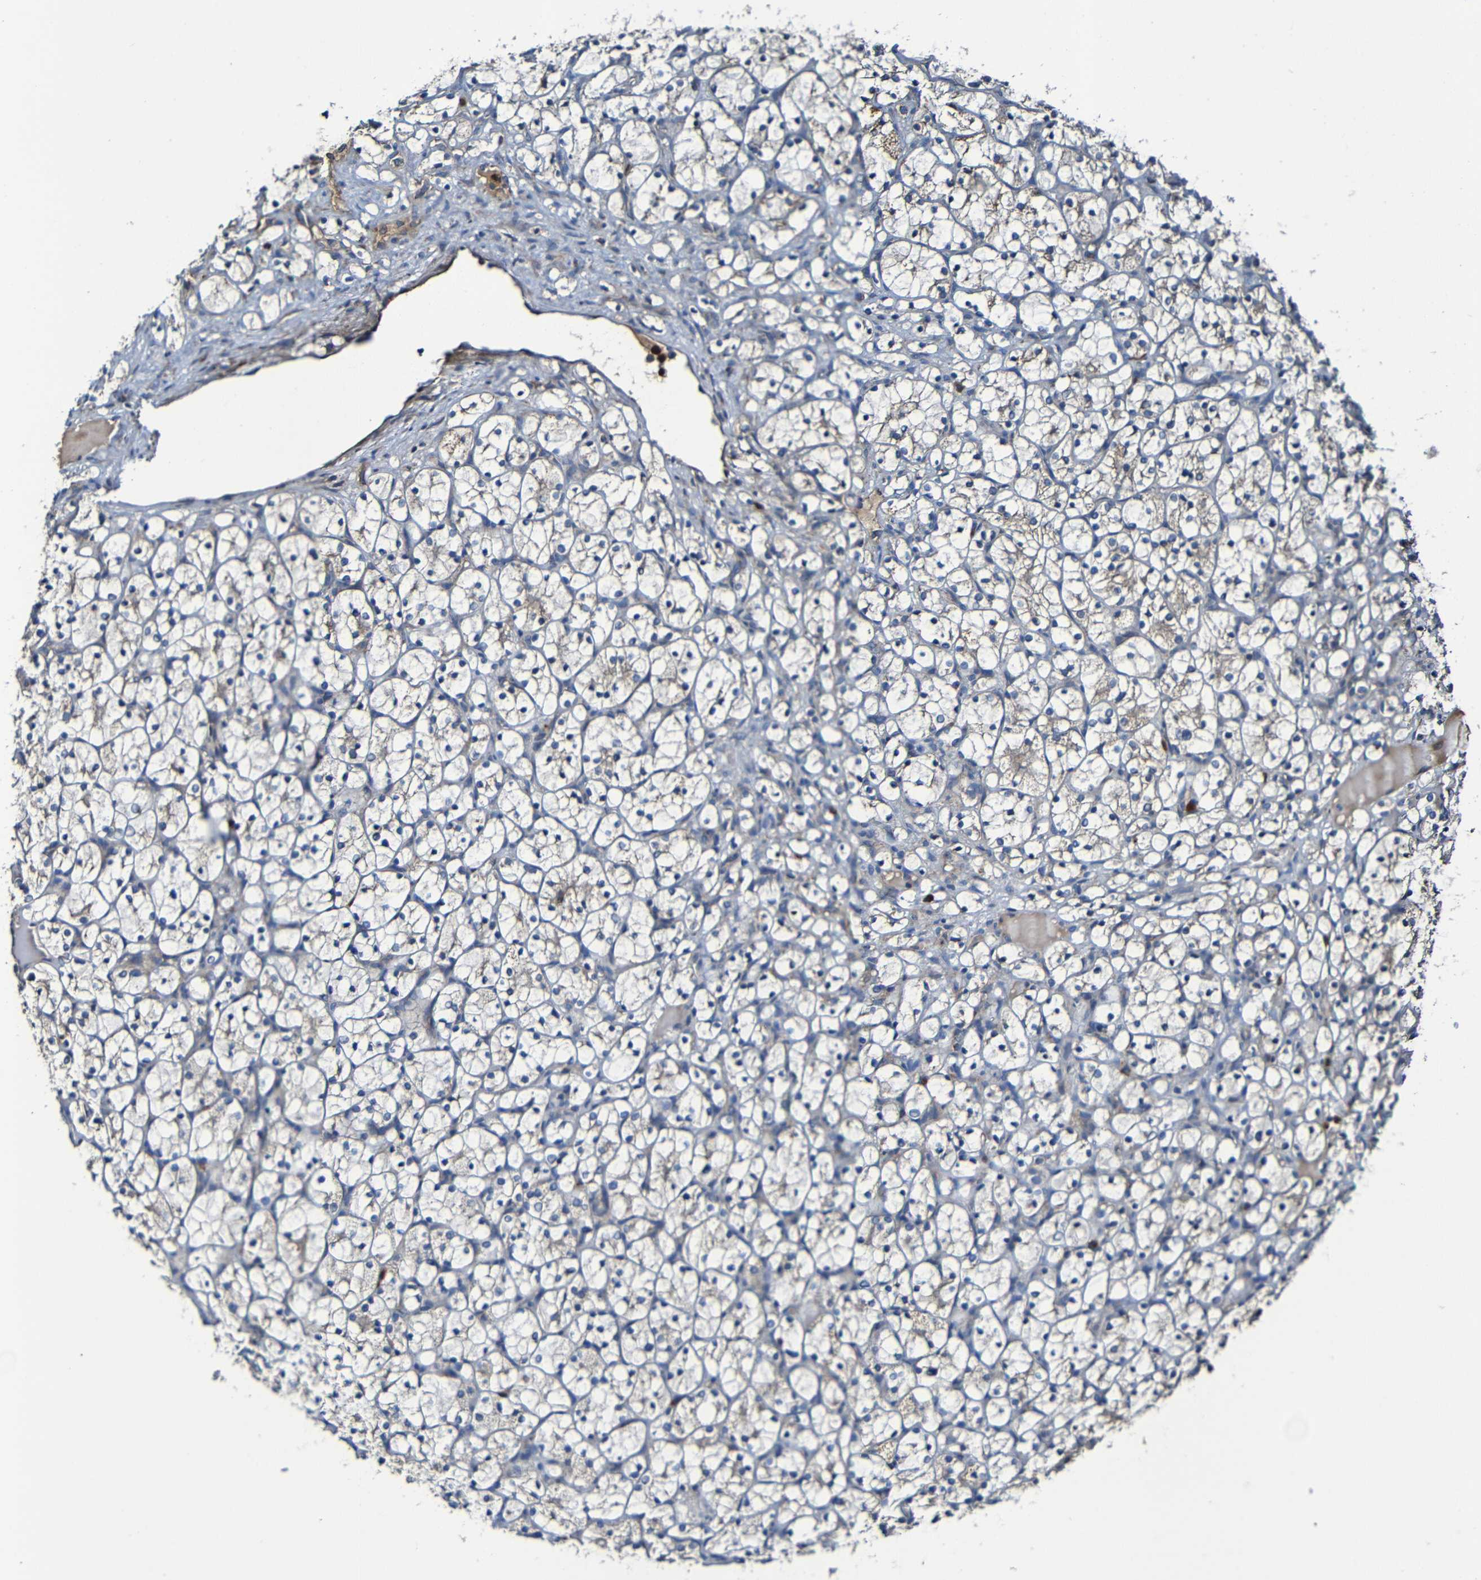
{"staining": {"intensity": "negative", "quantity": "none", "location": "none"}, "tissue": "renal cancer", "cell_type": "Tumor cells", "image_type": "cancer", "snomed": [{"axis": "morphology", "description": "Adenocarcinoma, NOS"}, {"axis": "topography", "description": "Kidney"}], "caption": "This is an immunohistochemistry photomicrograph of human renal cancer (adenocarcinoma). There is no positivity in tumor cells.", "gene": "ADAM15", "patient": {"sex": "female", "age": 69}}